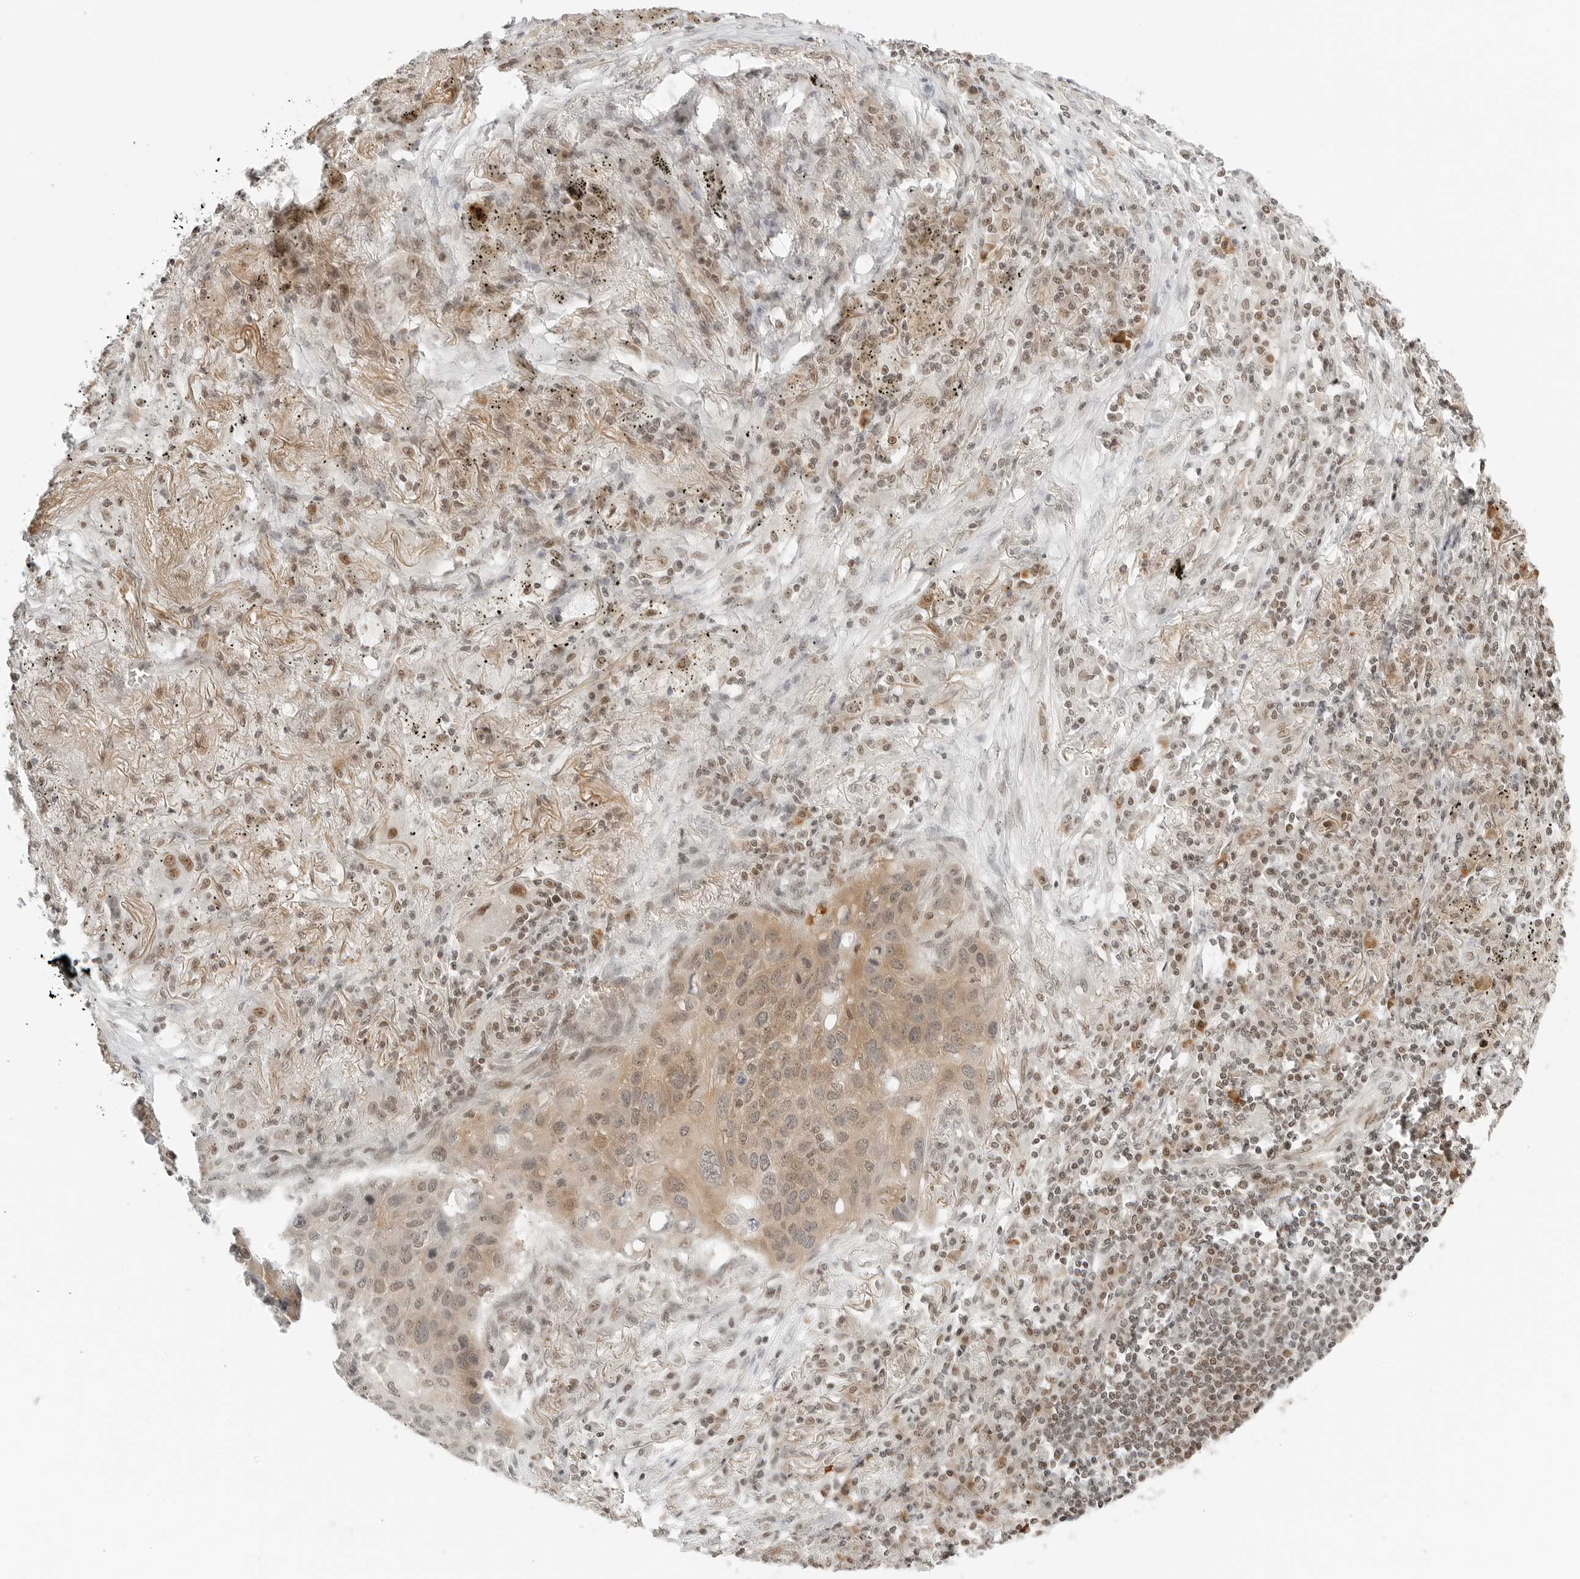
{"staining": {"intensity": "moderate", "quantity": ">75%", "location": "cytoplasmic/membranous,nuclear"}, "tissue": "lung cancer", "cell_type": "Tumor cells", "image_type": "cancer", "snomed": [{"axis": "morphology", "description": "Squamous cell carcinoma, NOS"}, {"axis": "topography", "description": "Lung"}], "caption": "Approximately >75% of tumor cells in lung cancer (squamous cell carcinoma) reveal moderate cytoplasmic/membranous and nuclear protein expression as visualized by brown immunohistochemical staining.", "gene": "CRTC2", "patient": {"sex": "female", "age": 63}}